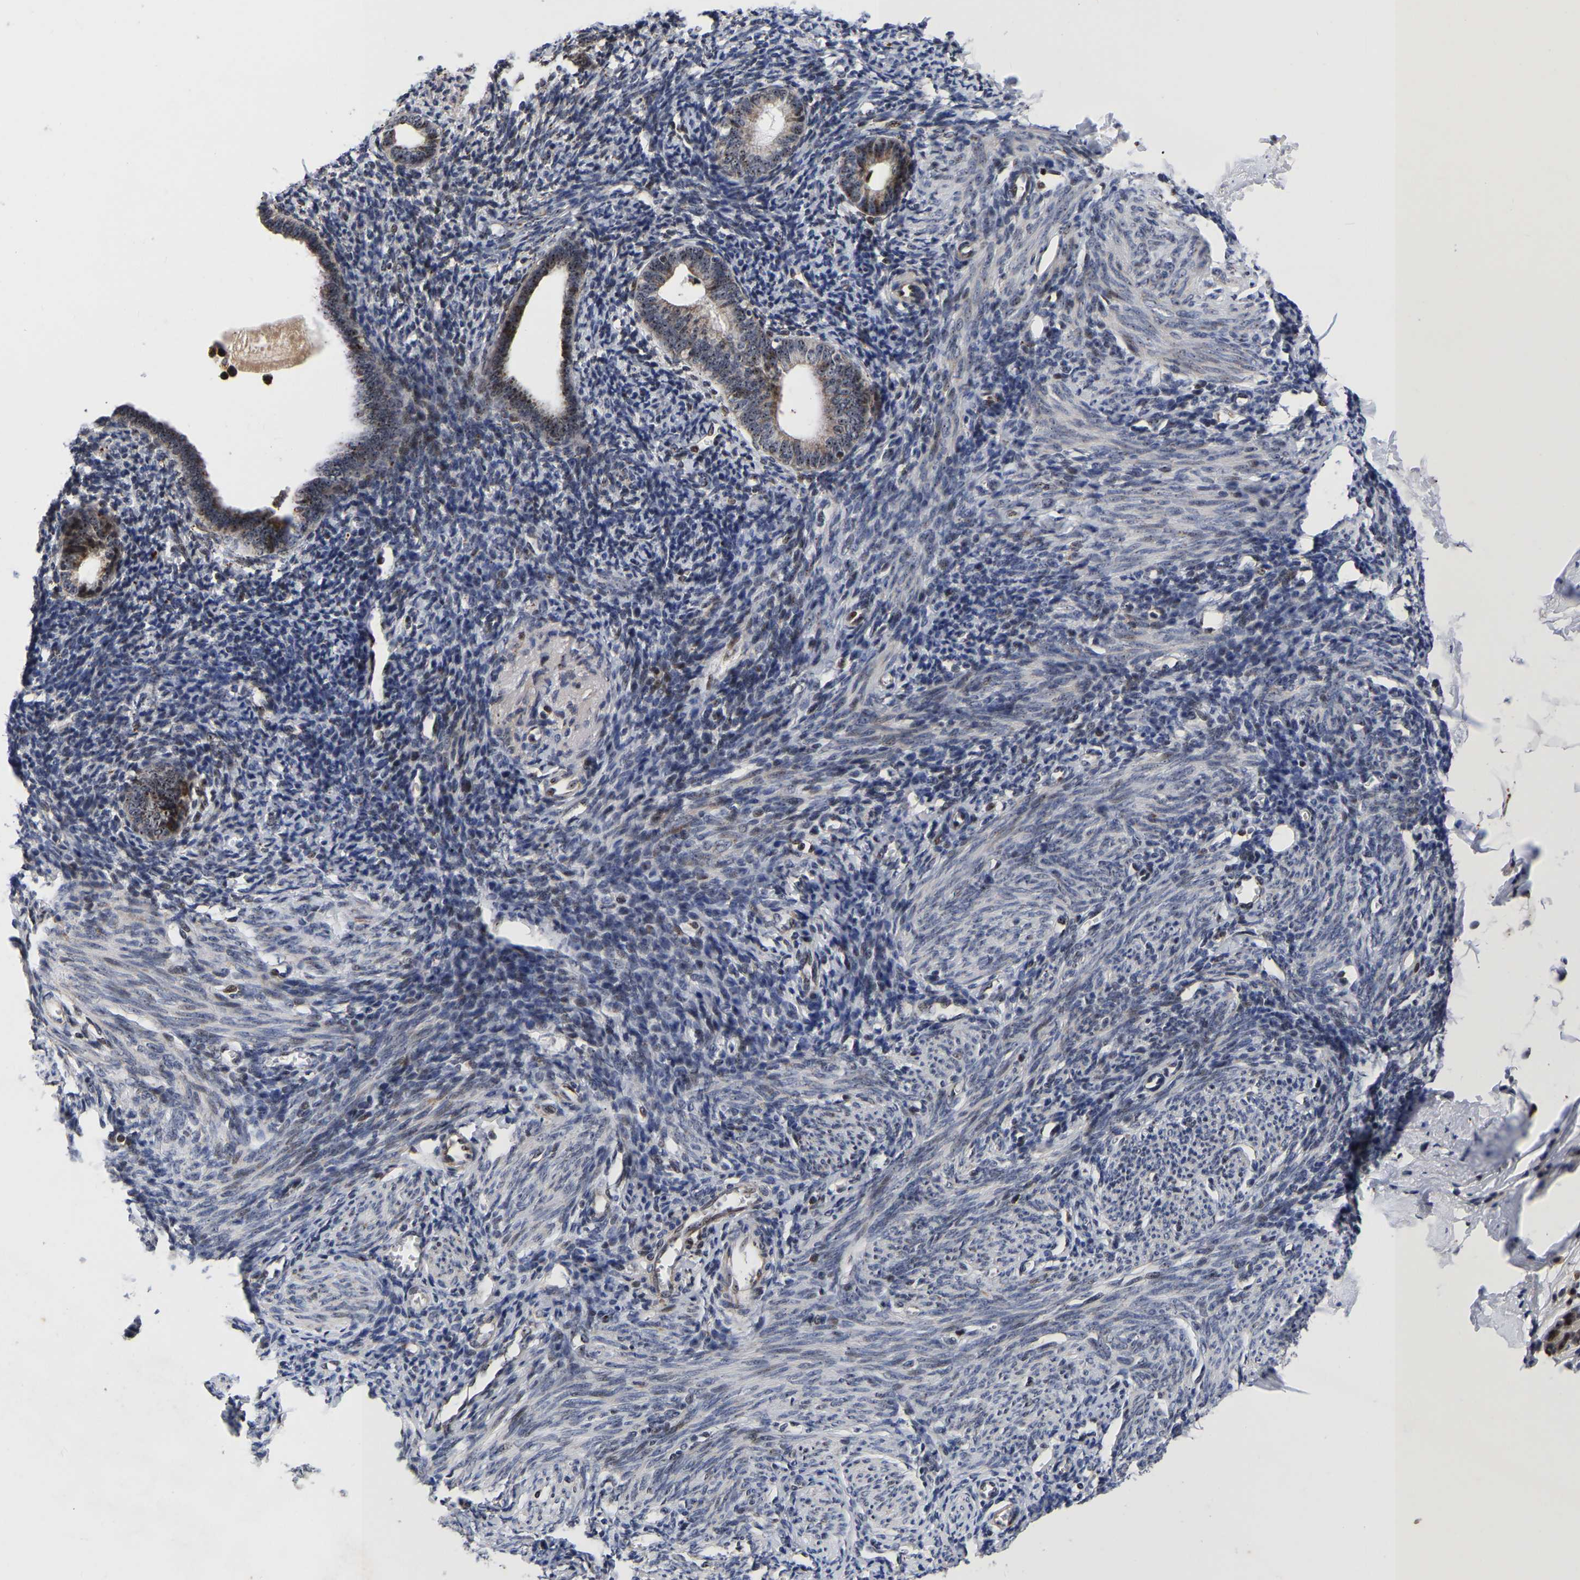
{"staining": {"intensity": "moderate", "quantity": "25%-75%", "location": "nuclear"}, "tissue": "endometrium", "cell_type": "Cells in endometrial stroma", "image_type": "normal", "snomed": [{"axis": "morphology", "description": "Normal tissue, NOS"}, {"axis": "morphology", "description": "Adenocarcinoma, NOS"}, {"axis": "topography", "description": "Endometrium"}], "caption": "Immunohistochemical staining of normal human endometrium displays medium levels of moderate nuclear staining in about 25%-75% of cells in endometrial stroma.", "gene": "JUNB", "patient": {"sex": "female", "age": 57}}